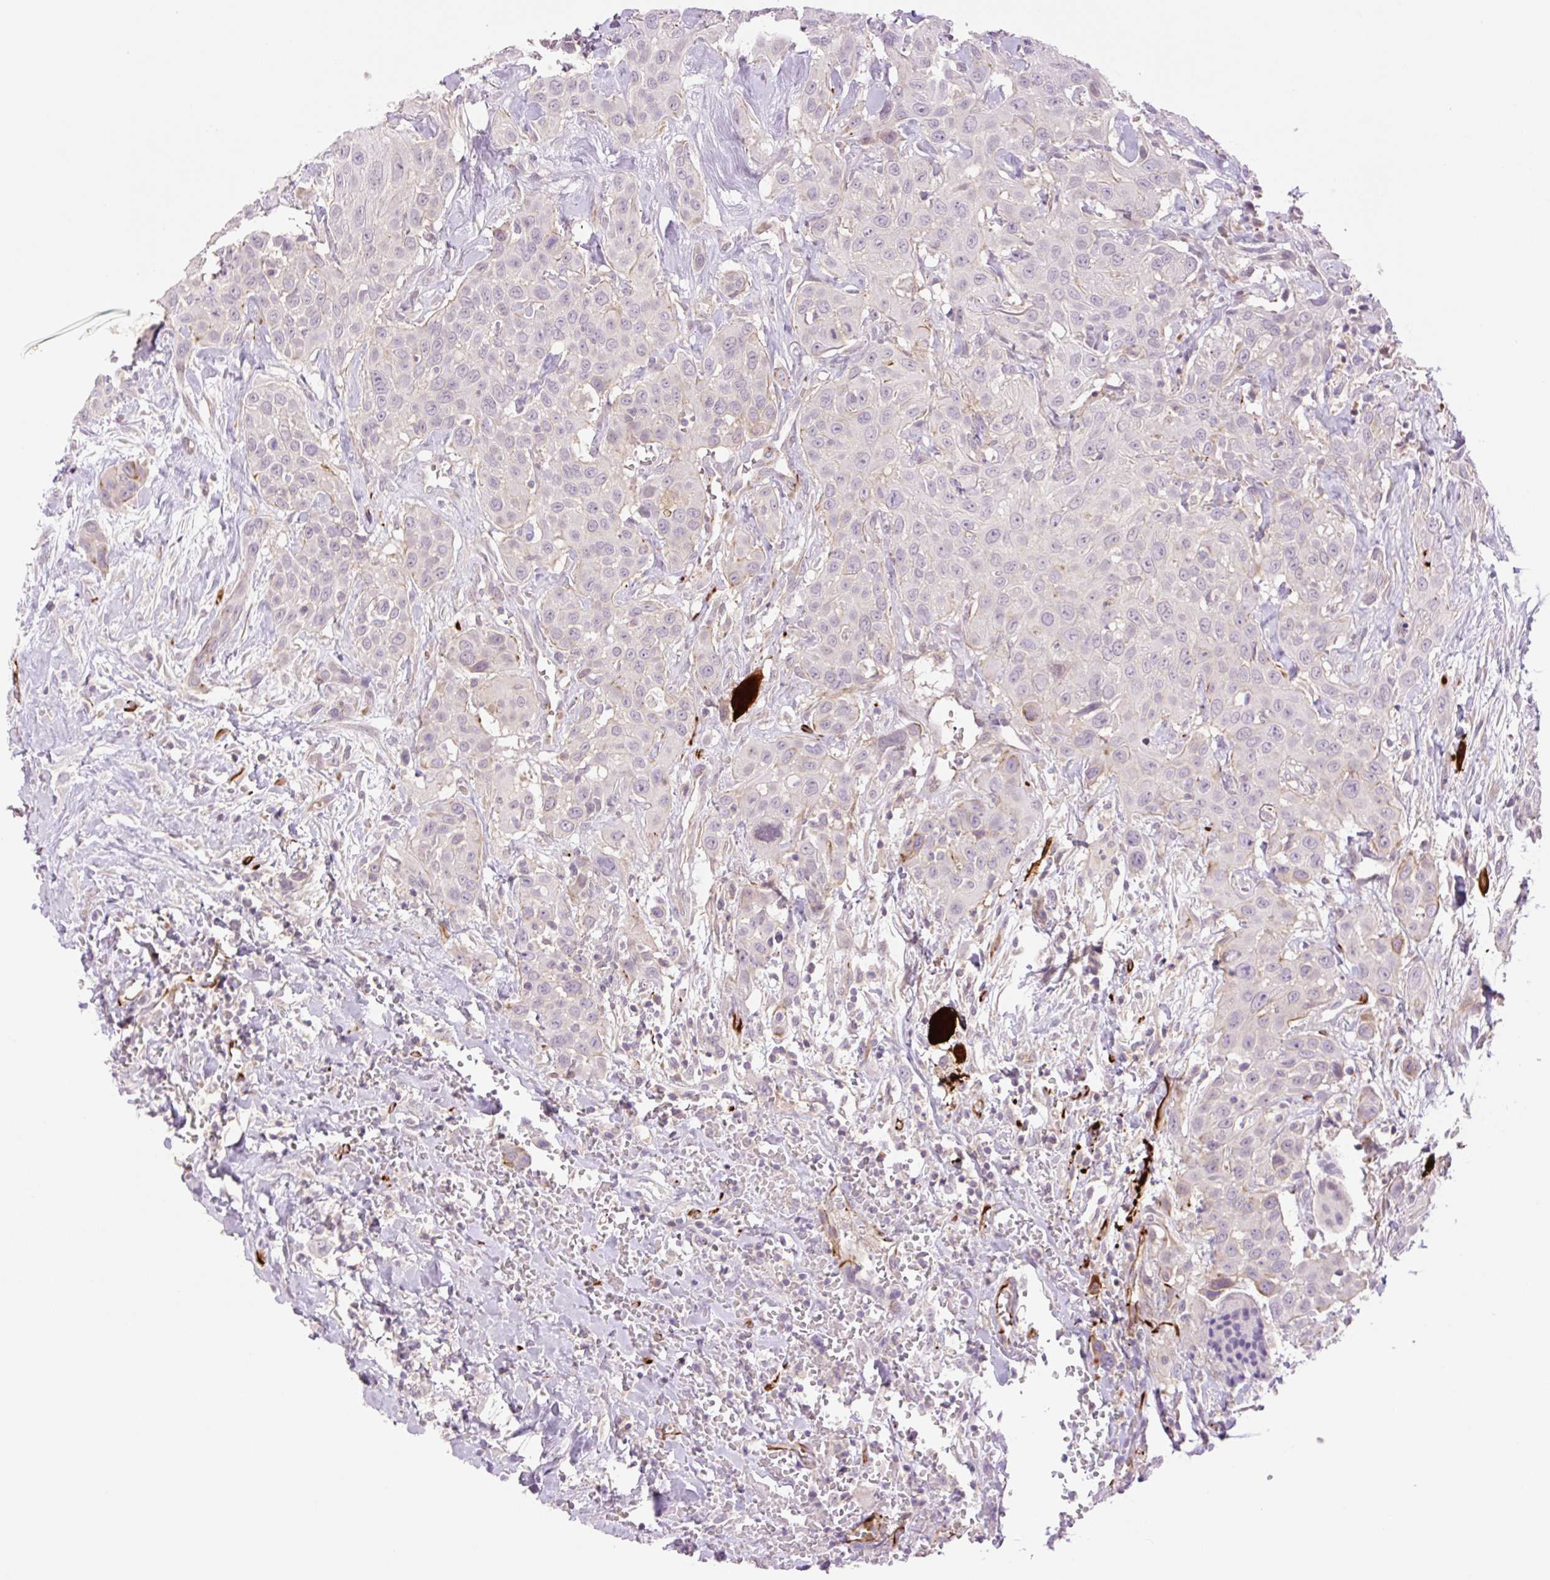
{"staining": {"intensity": "negative", "quantity": "none", "location": "none"}, "tissue": "head and neck cancer", "cell_type": "Tumor cells", "image_type": "cancer", "snomed": [{"axis": "morphology", "description": "Squamous cell carcinoma, NOS"}, {"axis": "topography", "description": "Head-Neck"}], "caption": "High magnification brightfield microscopy of head and neck squamous cell carcinoma stained with DAB (brown) and counterstained with hematoxylin (blue): tumor cells show no significant staining.", "gene": "ZFYVE21", "patient": {"sex": "male", "age": 81}}